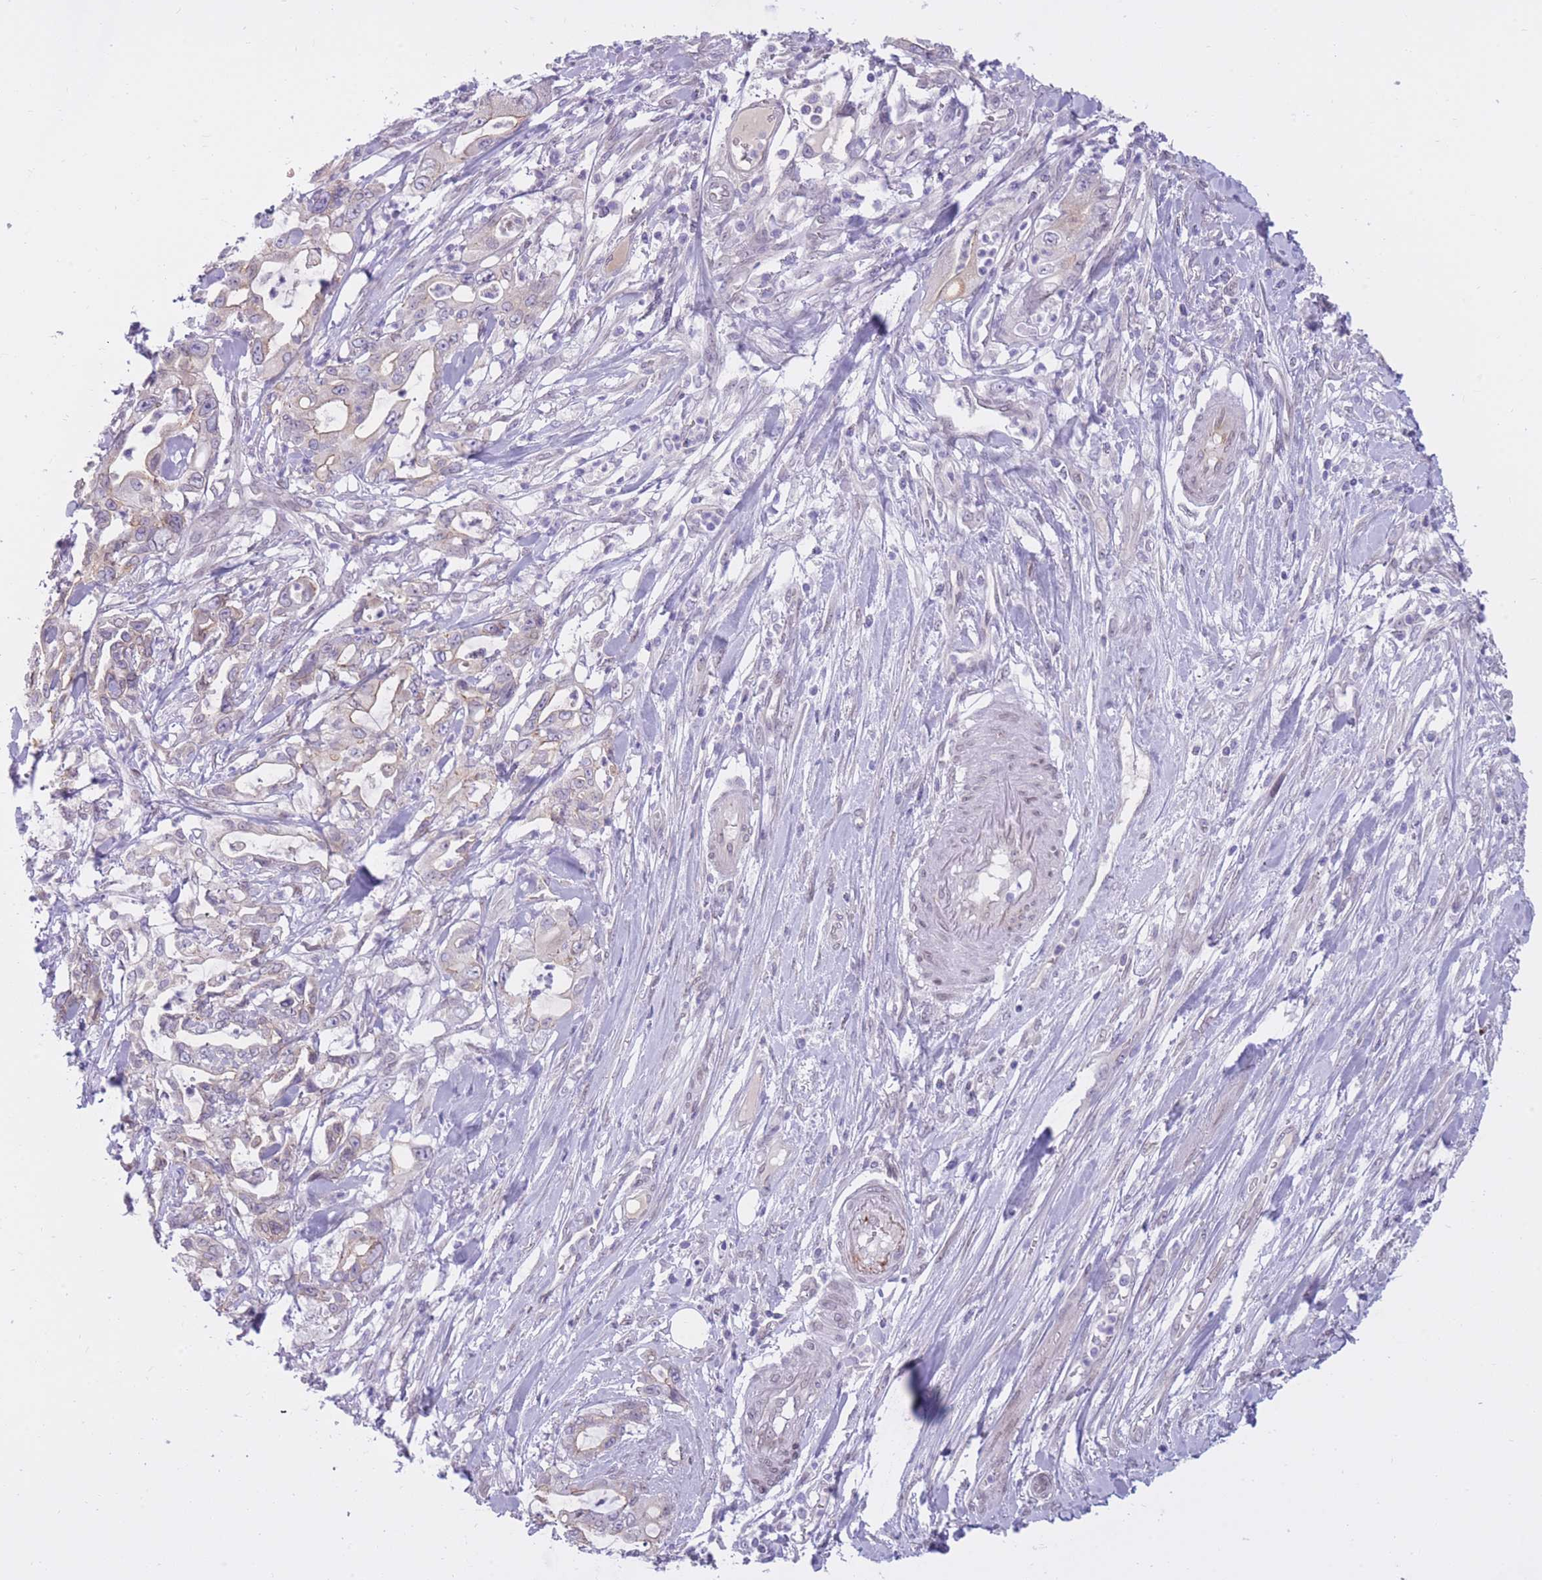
{"staining": {"intensity": "negative", "quantity": "none", "location": "none"}, "tissue": "pancreatic cancer", "cell_type": "Tumor cells", "image_type": "cancer", "snomed": [{"axis": "morphology", "description": "Adenocarcinoma, NOS"}, {"axis": "topography", "description": "Pancreas"}], "caption": "The immunohistochemistry photomicrograph has no significant expression in tumor cells of pancreatic adenocarcinoma tissue.", "gene": "HOOK2", "patient": {"sex": "female", "age": 61}}